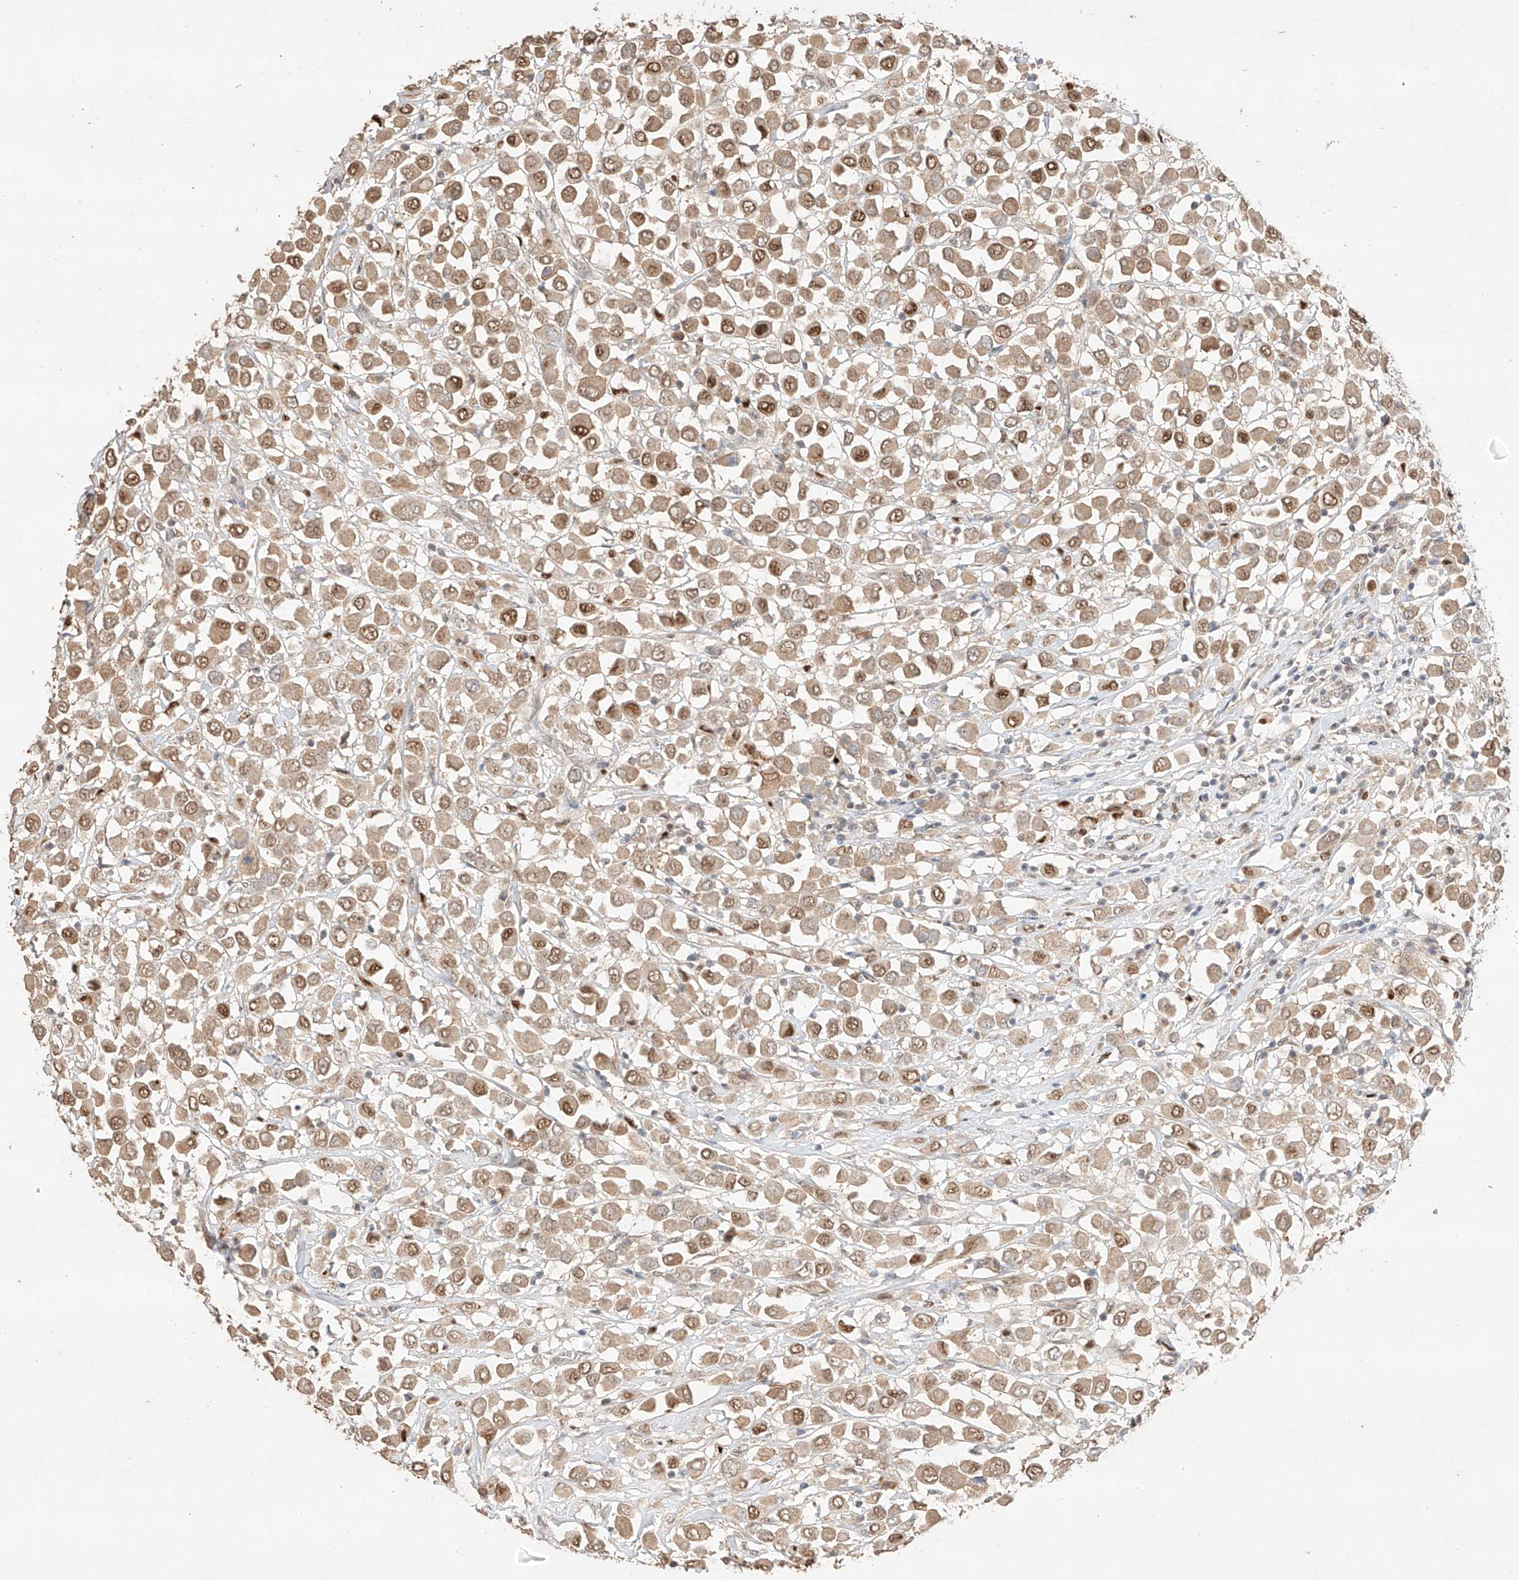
{"staining": {"intensity": "moderate", "quantity": ">75%", "location": "cytoplasmic/membranous,nuclear"}, "tissue": "breast cancer", "cell_type": "Tumor cells", "image_type": "cancer", "snomed": [{"axis": "morphology", "description": "Duct carcinoma"}, {"axis": "topography", "description": "Breast"}], "caption": "This micrograph shows breast cancer stained with IHC to label a protein in brown. The cytoplasmic/membranous and nuclear of tumor cells show moderate positivity for the protein. Nuclei are counter-stained blue.", "gene": "APIP", "patient": {"sex": "female", "age": 61}}